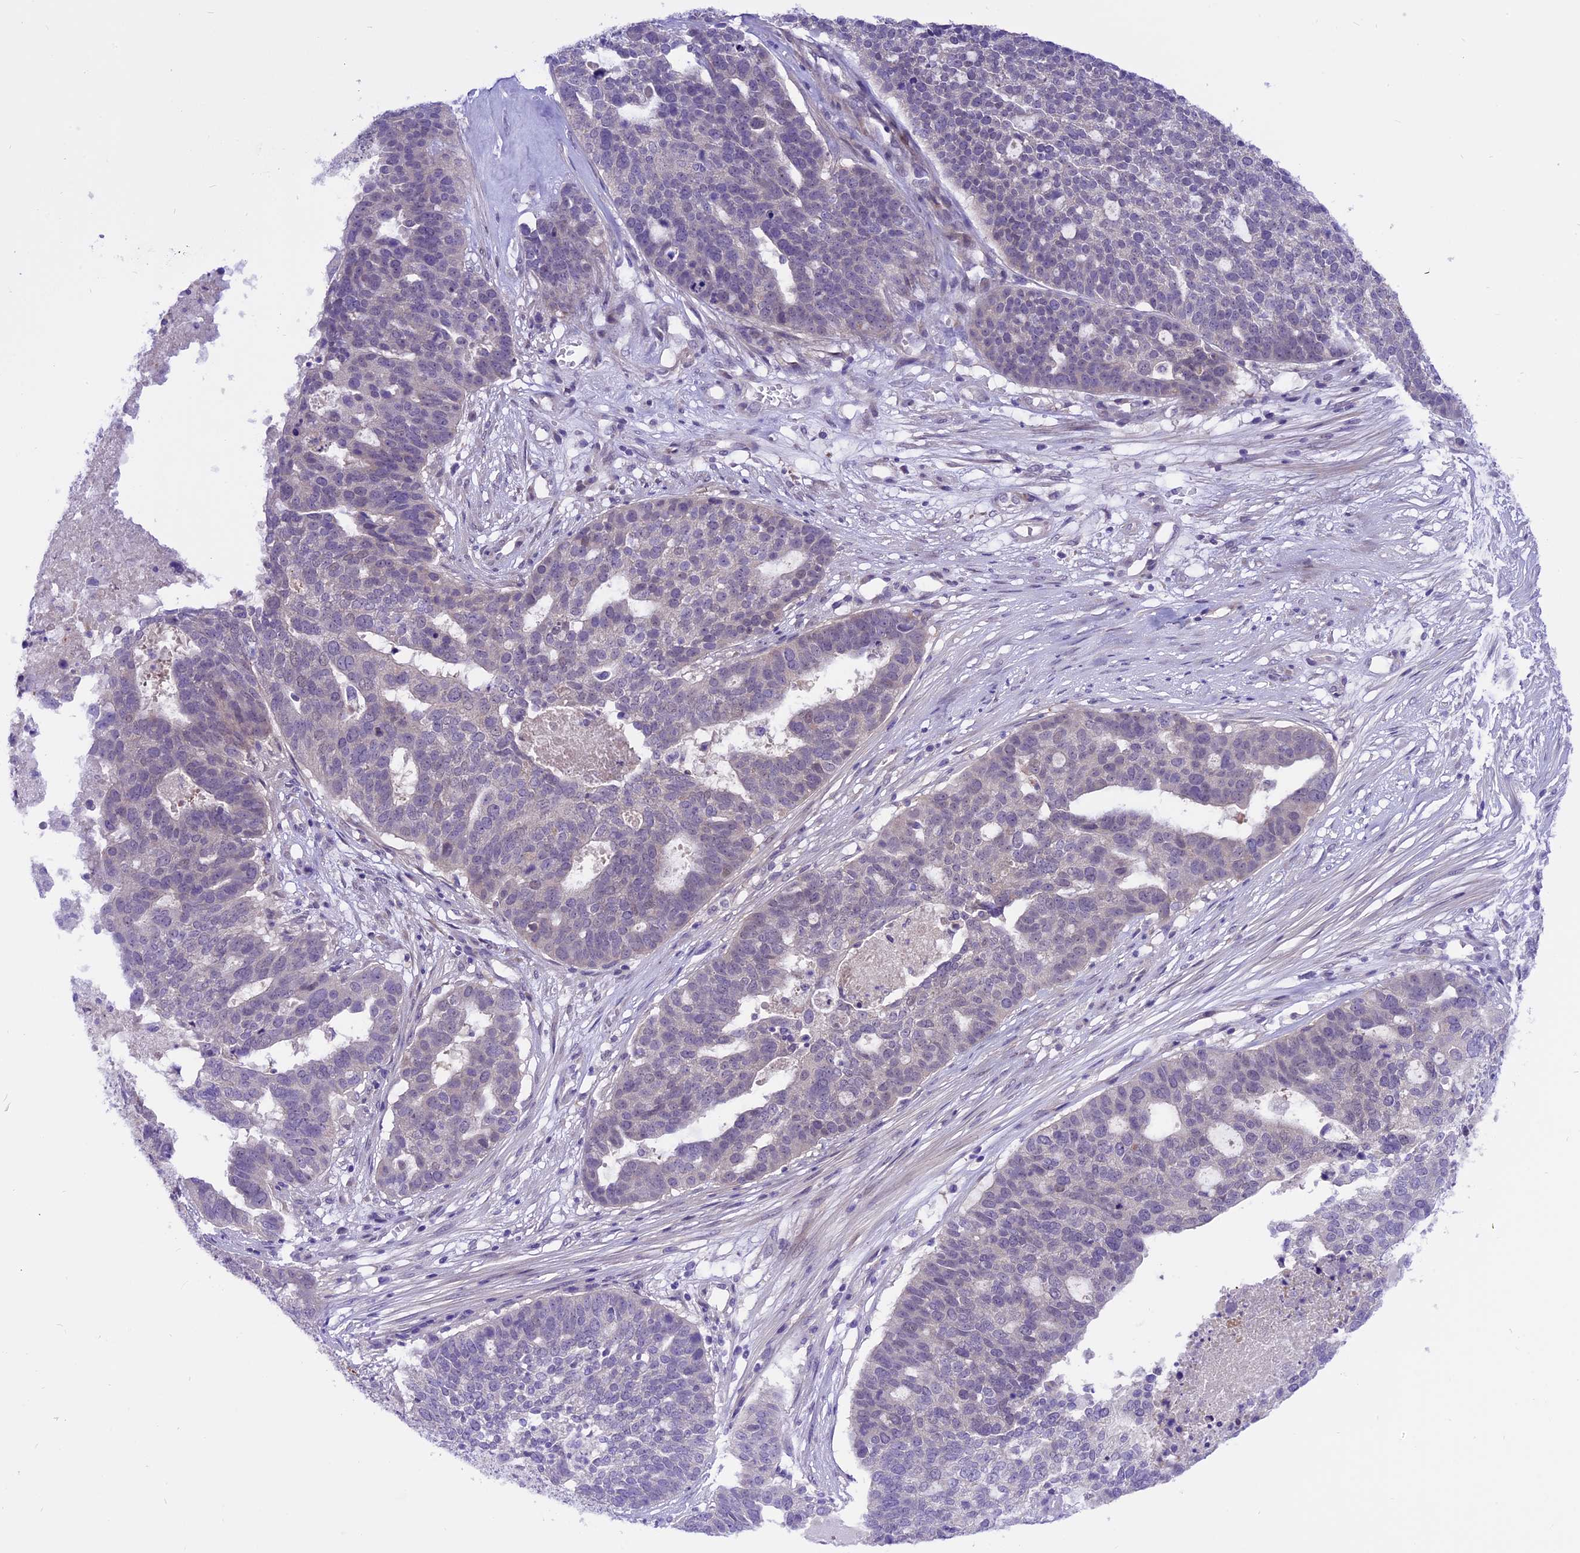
{"staining": {"intensity": "negative", "quantity": "none", "location": "none"}, "tissue": "ovarian cancer", "cell_type": "Tumor cells", "image_type": "cancer", "snomed": [{"axis": "morphology", "description": "Cystadenocarcinoma, serous, NOS"}, {"axis": "topography", "description": "Ovary"}], "caption": "Tumor cells show no significant staining in serous cystadenocarcinoma (ovarian).", "gene": "SPRED1", "patient": {"sex": "female", "age": 59}}